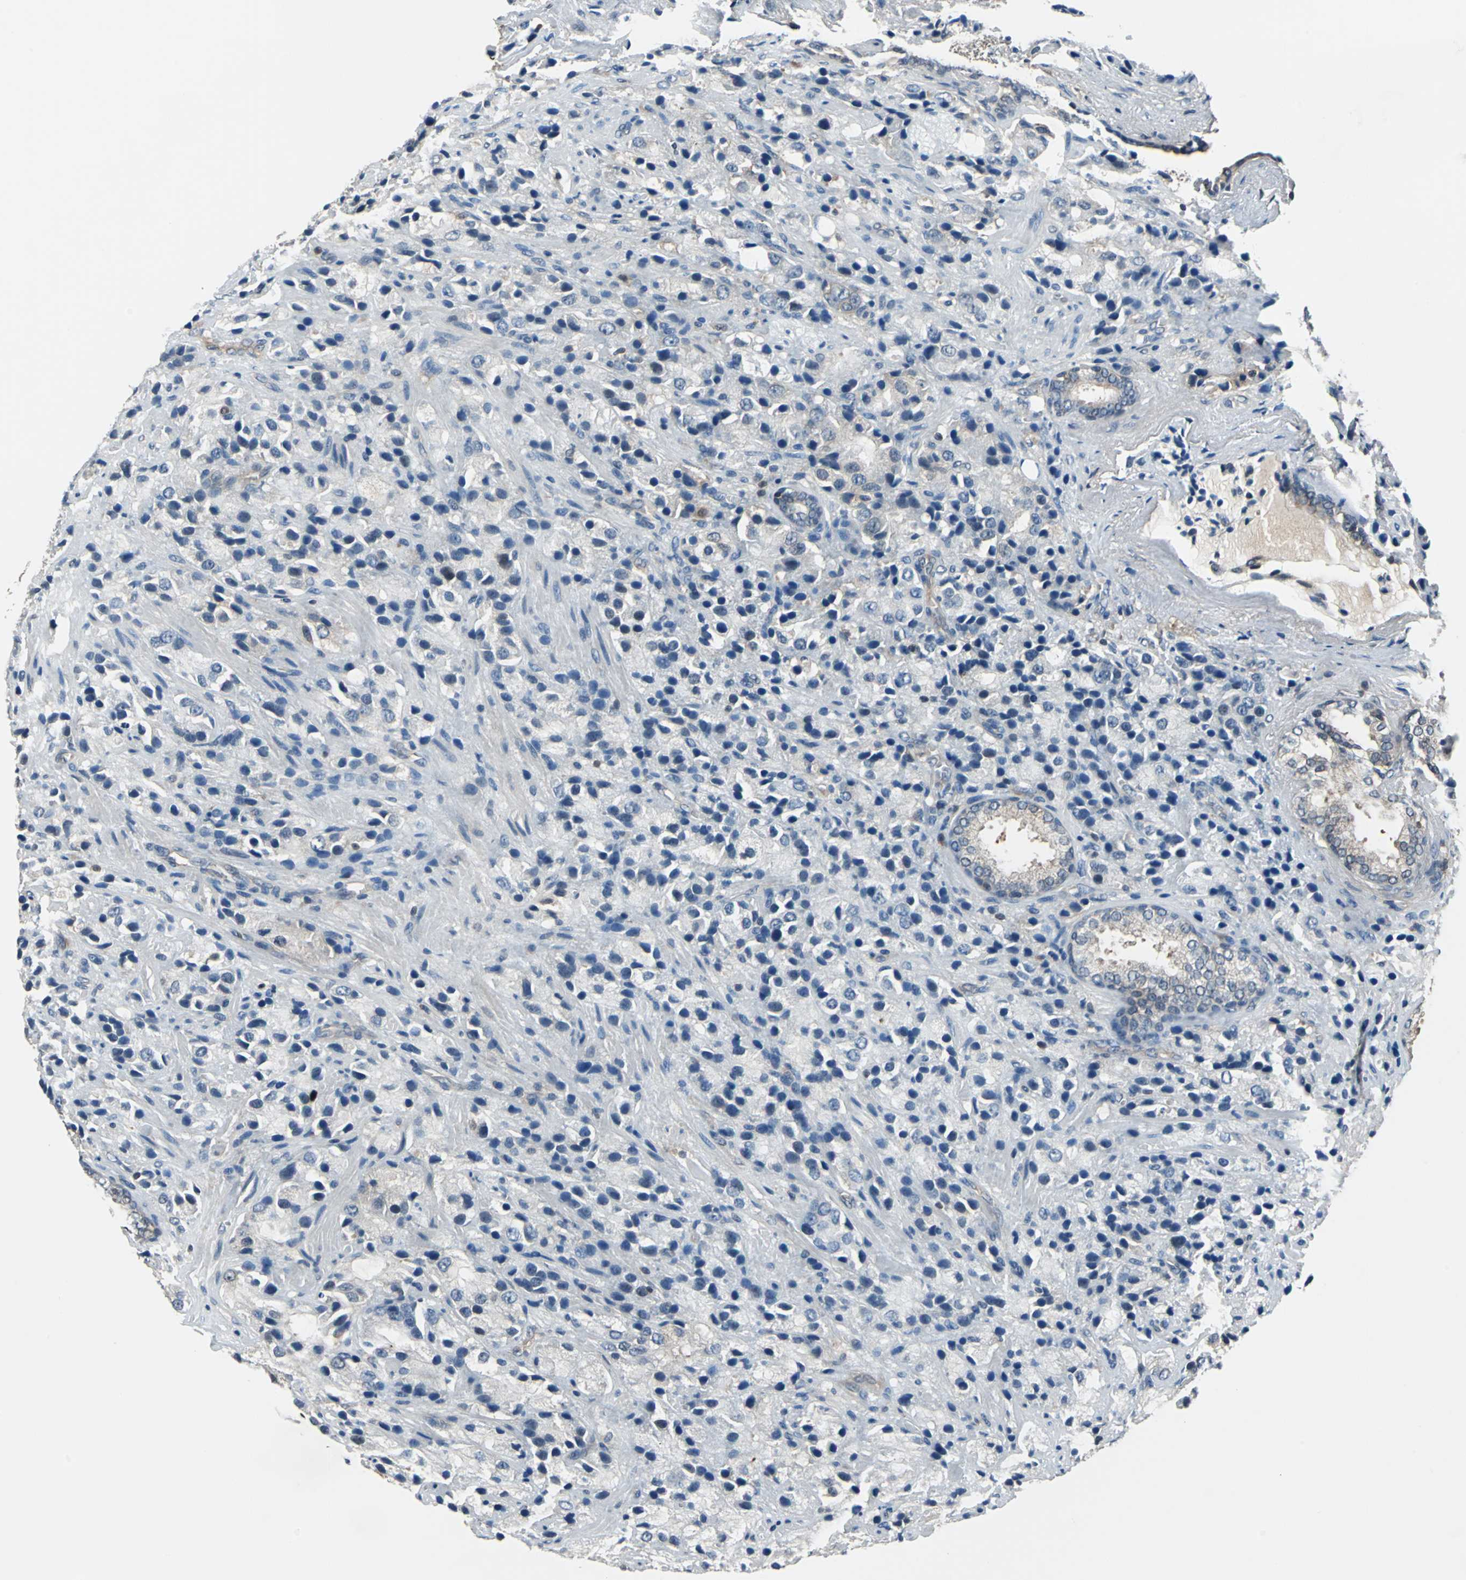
{"staining": {"intensity": "moderate", "quantity": "<25%", "location": "cytoplasmic/membranous"}, "tissue": "prostate cancer", "cell_type": "Tumor cells", "image_type": "cancer", "snomed": [{"axis": "morphology", "description": "Adenocarcinoma, High grade"}, {"axis": "topography", "description": "Prostate"}], "caption": "Immunohistochemical staining of human high-grade adenocarcinoma (prostate) shows low levels of moderate cytoplasmic/membranous expression in approximately <25% of tumor cells.", "gene": "PSME1", "patient": {"sex": "male", "age": 70}}